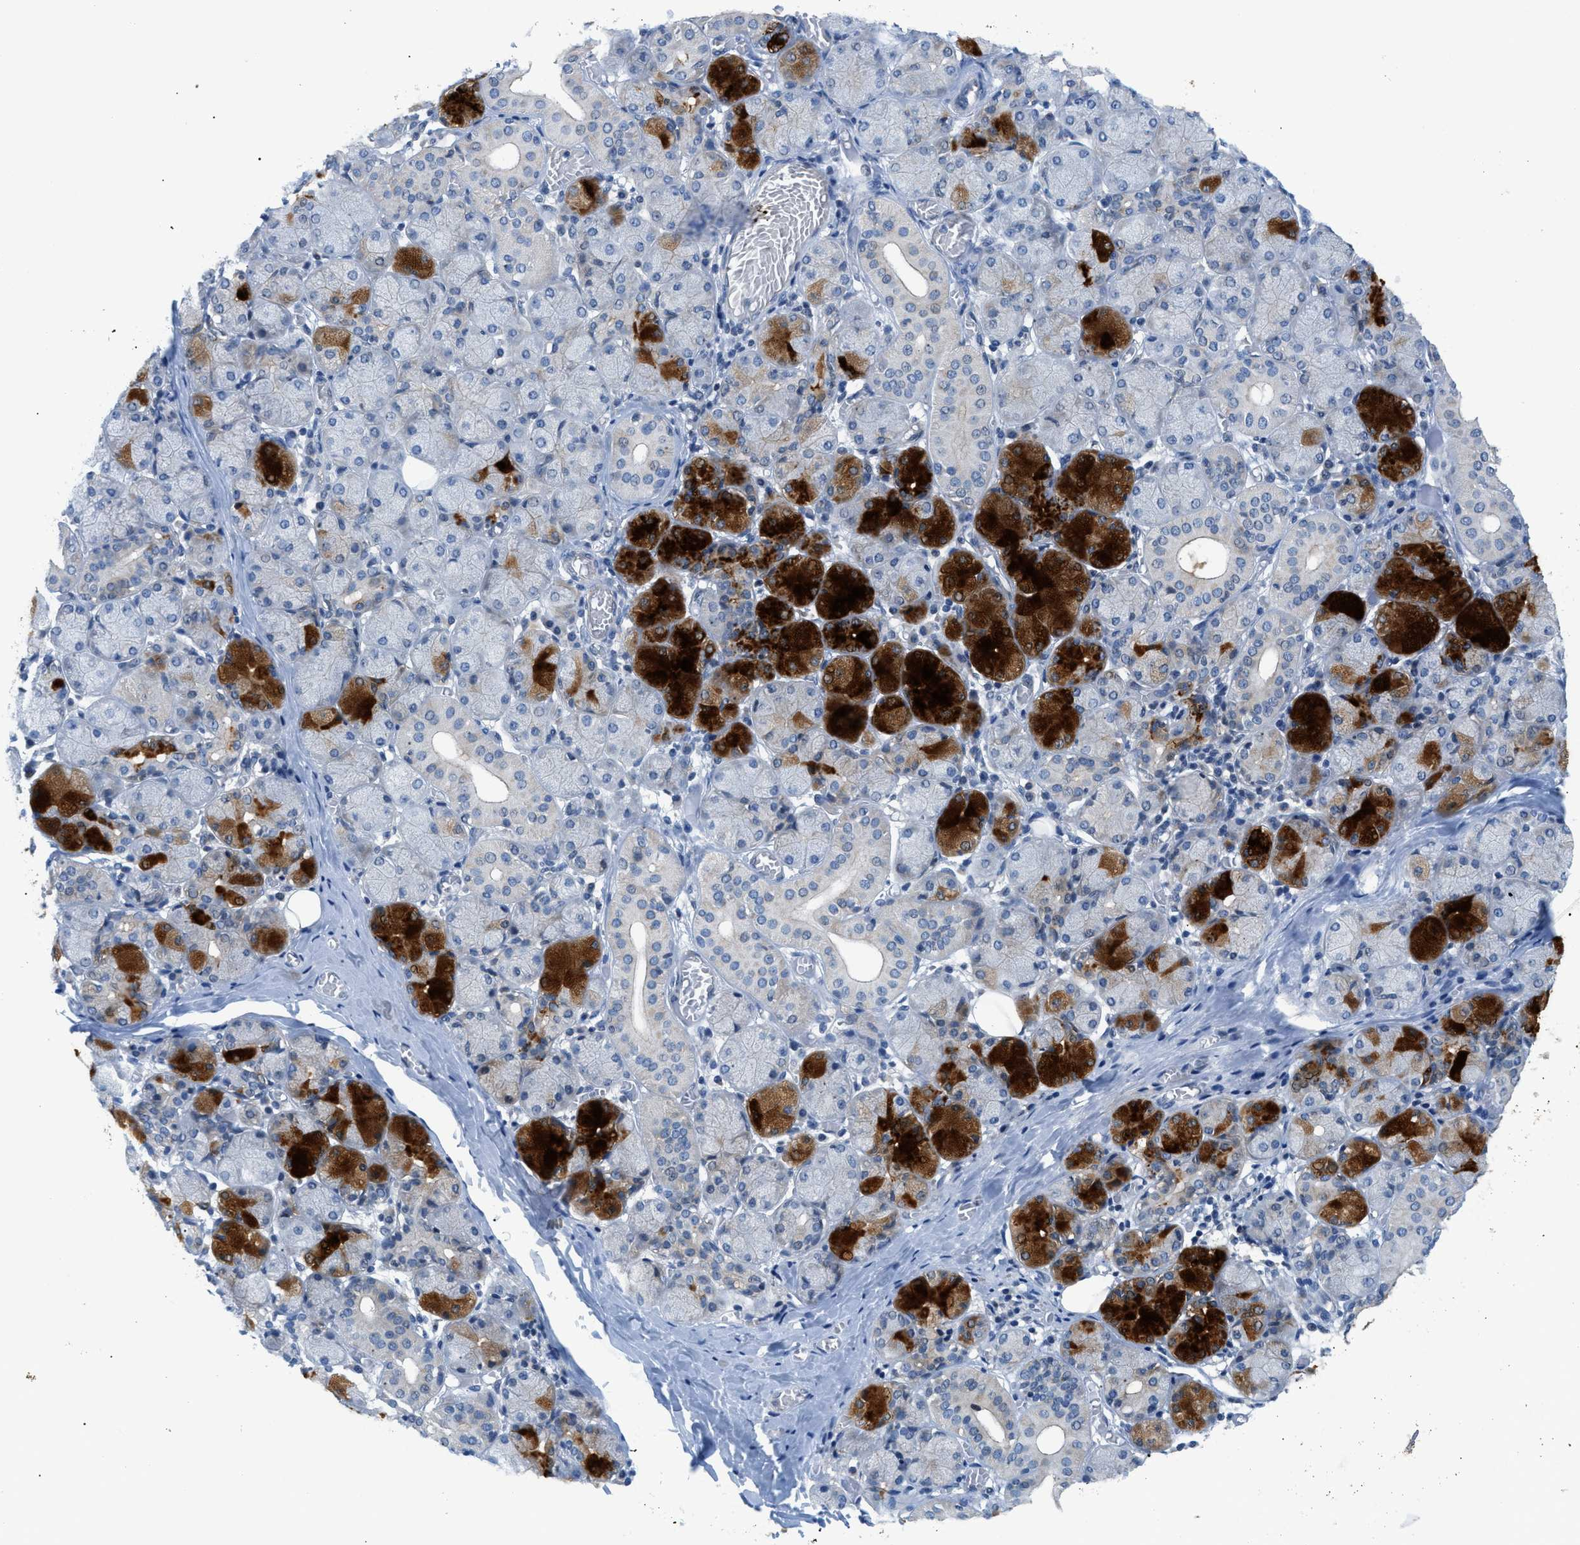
{"staining": {"intensity": "strong", "quantity": "<25%", "location": "cytoplasmic/membranous"}, "tissue": "salivary gland", "cell_type": "Glandular cells", "image_type": "normal", "snomed": [{"axis": "morphology", "description": "Normal tissue, NOS"}, {"axis": "topography", "description": "Salivary gland"}], "caption": "A photomicrograph showing strong cytoplasmic/membranous staining in approximately <25% of glandular cells in benign salivary gland, as visualized by brown immunohistochemical staining.", "gene": "FDCSP", "patient": {"sex": "female", "age": 24}}